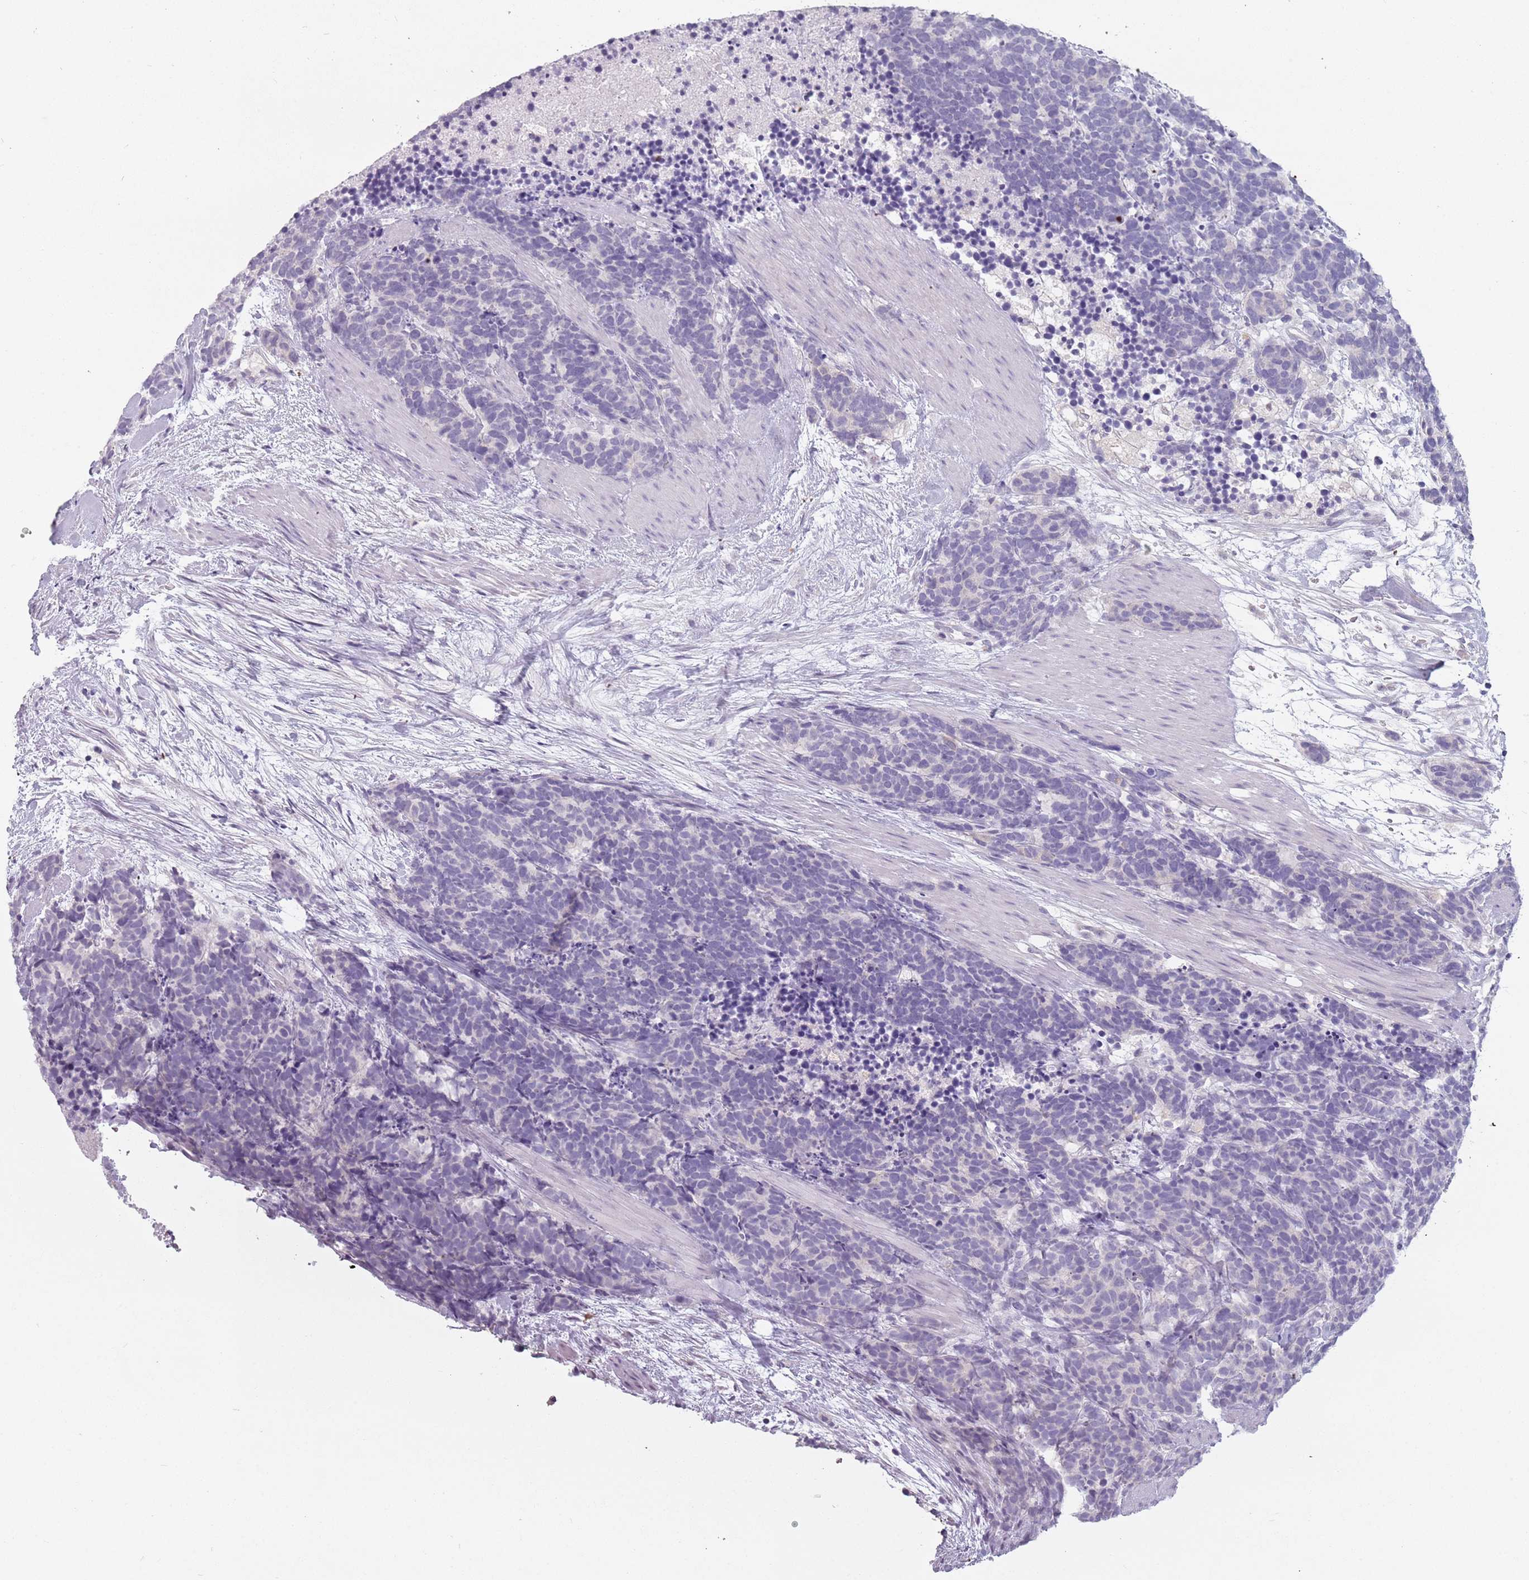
{"staining": {"intensity": "negative", "quantity": "none", "location": "none"}, "tissue": "carcinoid", "cell_type": "Tumor cells", "image_type": "cancer", "snomed": [{"axis": "morphology", "description": "Carcinoma, NOS"}, {"axis": "morphology", "description": "Carcinoid, malignant, NOS"}, {"axis": "topography", "description": "Prostate"}], "caption": "An immunohistochemistry image of carcinoid is shown. There is no staining in tumor cells of carcinoid.", "gene": "CEP19", "patient": {"sex": "male", "age": 57}}